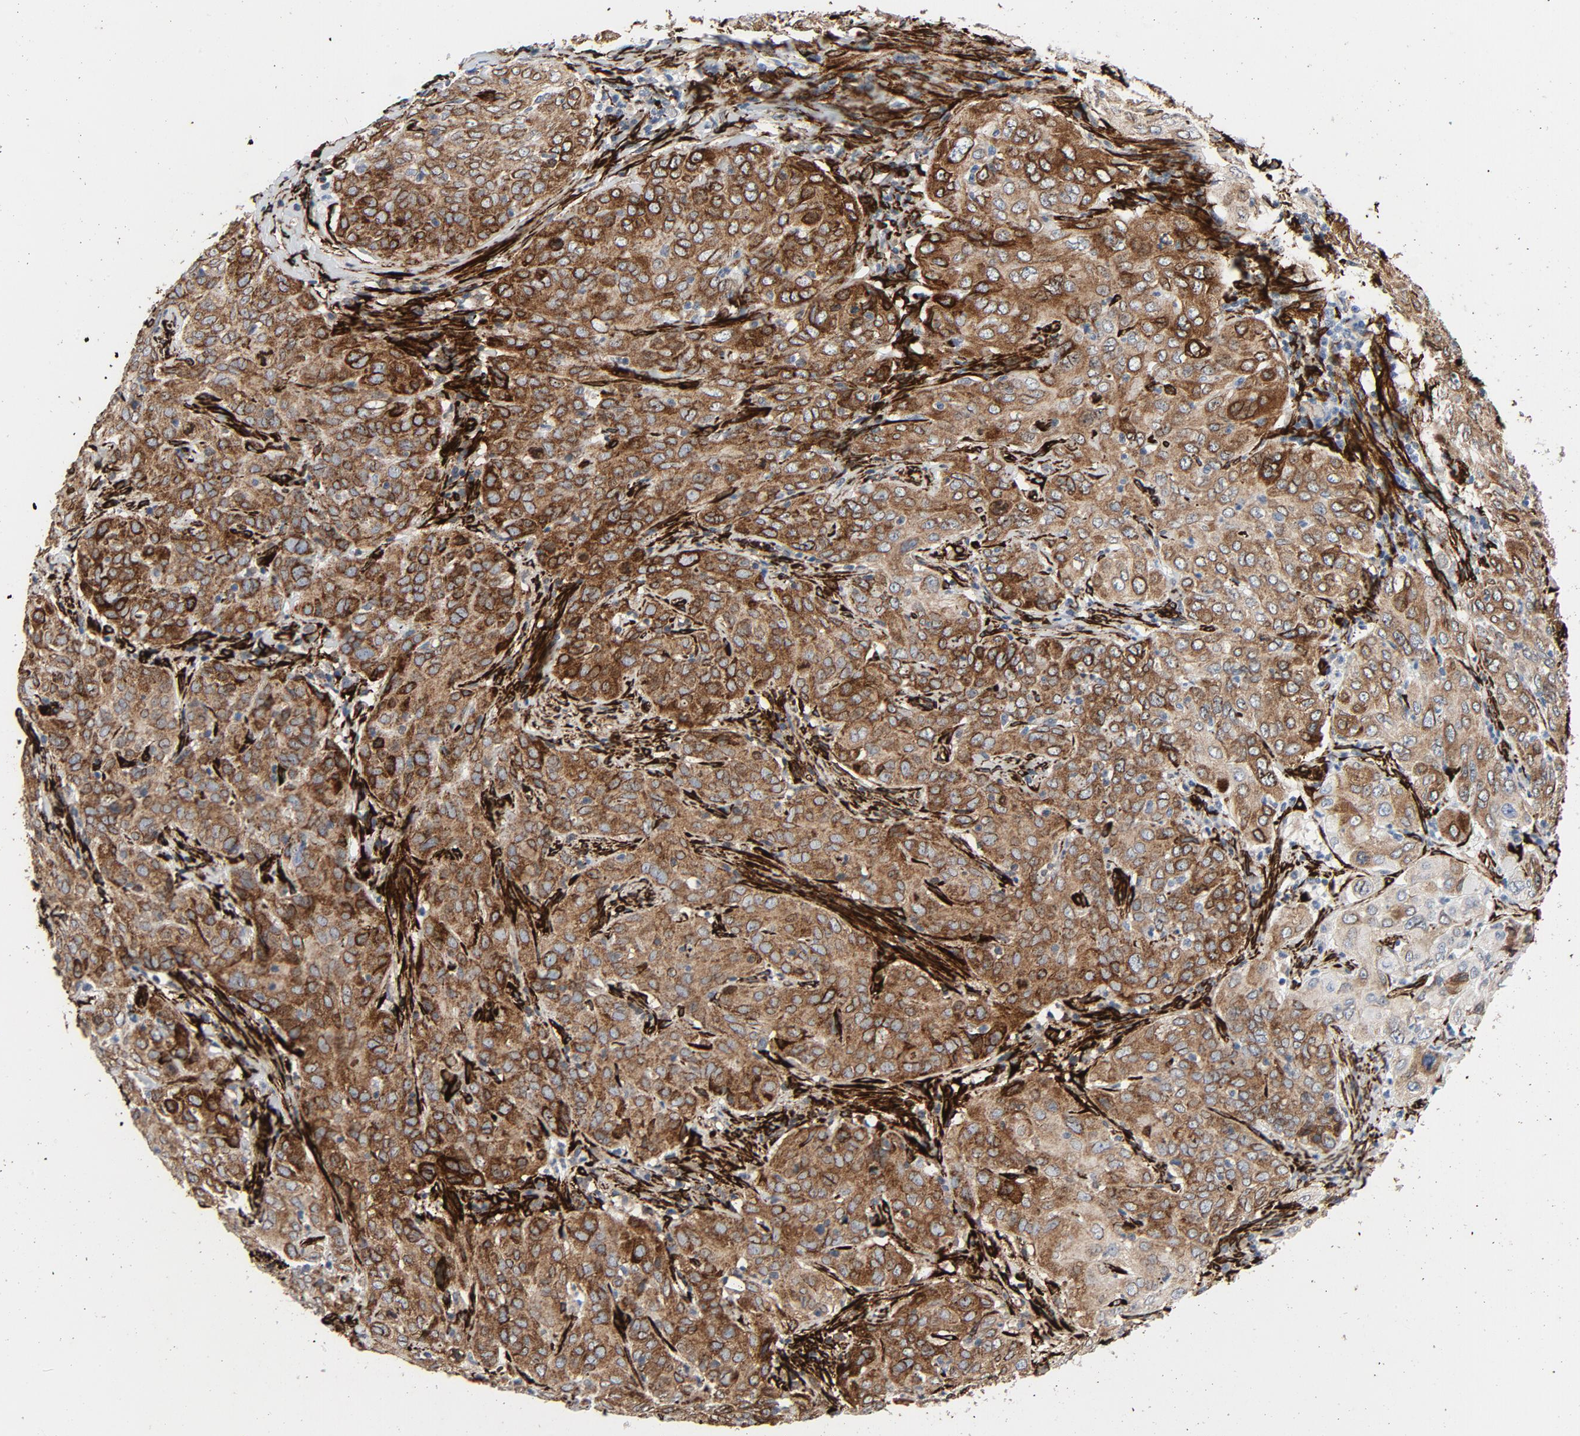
{"staining": {"intensity": "moderate", "quantity": ">75%", "location": "cytoplasmic/membranous"}, "tissue": "cervical cancer", "cell_type": "Tumor cells", "image_type": "cancer", "snomed": [{"axis": "morphology", "description": "Squamous cell carcinoma, NOS"}, {"axis": "topography", "description": "Cervix"}], "caption": "Moderate cytoplasmic/membranous positivity is present in approximately >75% of tumor cells in cervical squamous cell carcinoma.", "gene": "SERPINH1", "patient": {"sex": "female", "age": 33}}